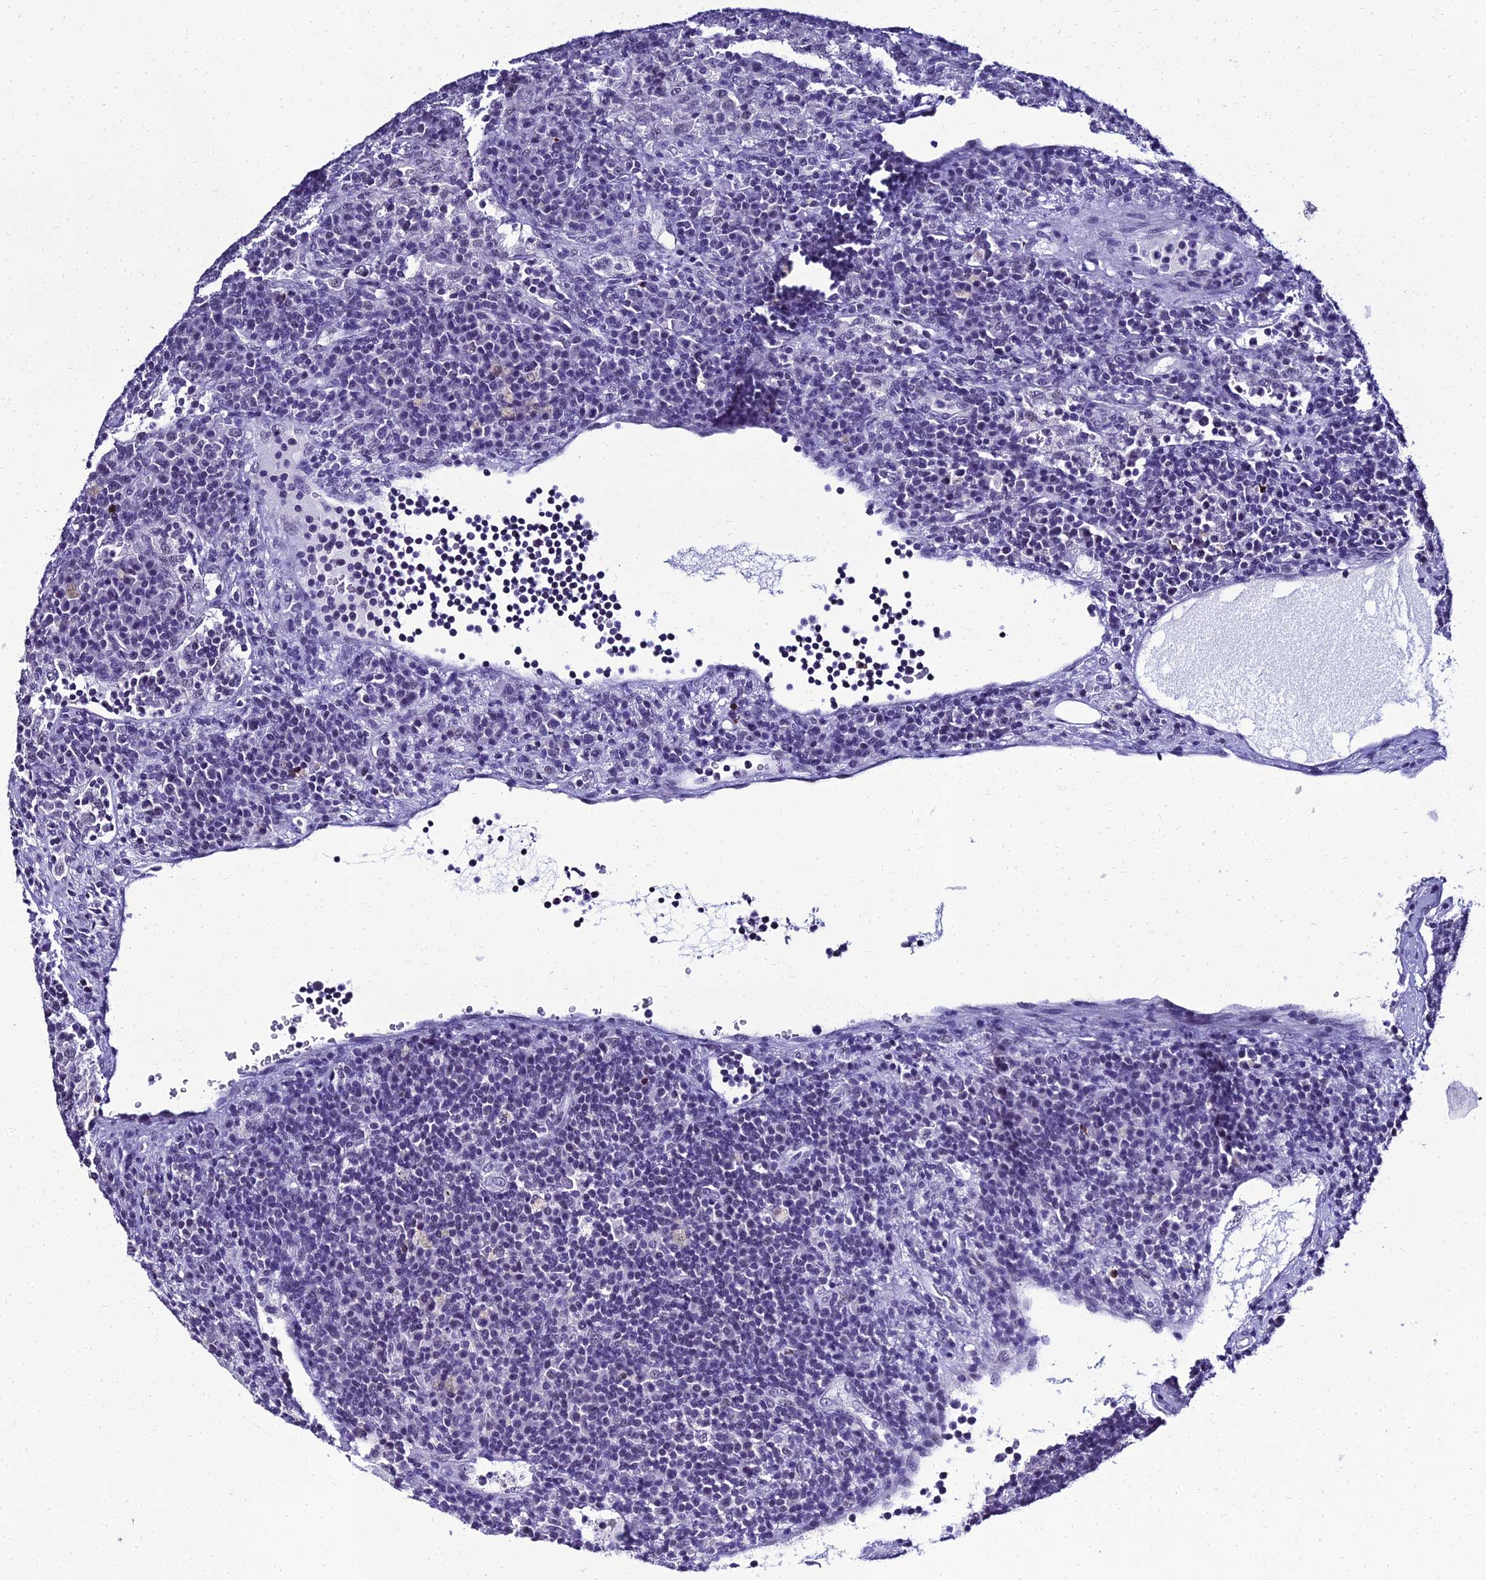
{"staining": {"intensity": "negative", "quantity": "none", "location": "none"}, "tissue": "lymph node", "cell_type": "Non-germinal center cells", "image_type": "normal", "snomed": [{"axis": "morphology", "description": "Normal tissue, NOS"}, {"axis": "topography", "description": "Lymph node"}], "caption": "The IHC micrograph has no significant expression in non-germinal center cells of lymph node.", "gene": "PPP4R2", "patient": {"sex": "female", "age": 70}}